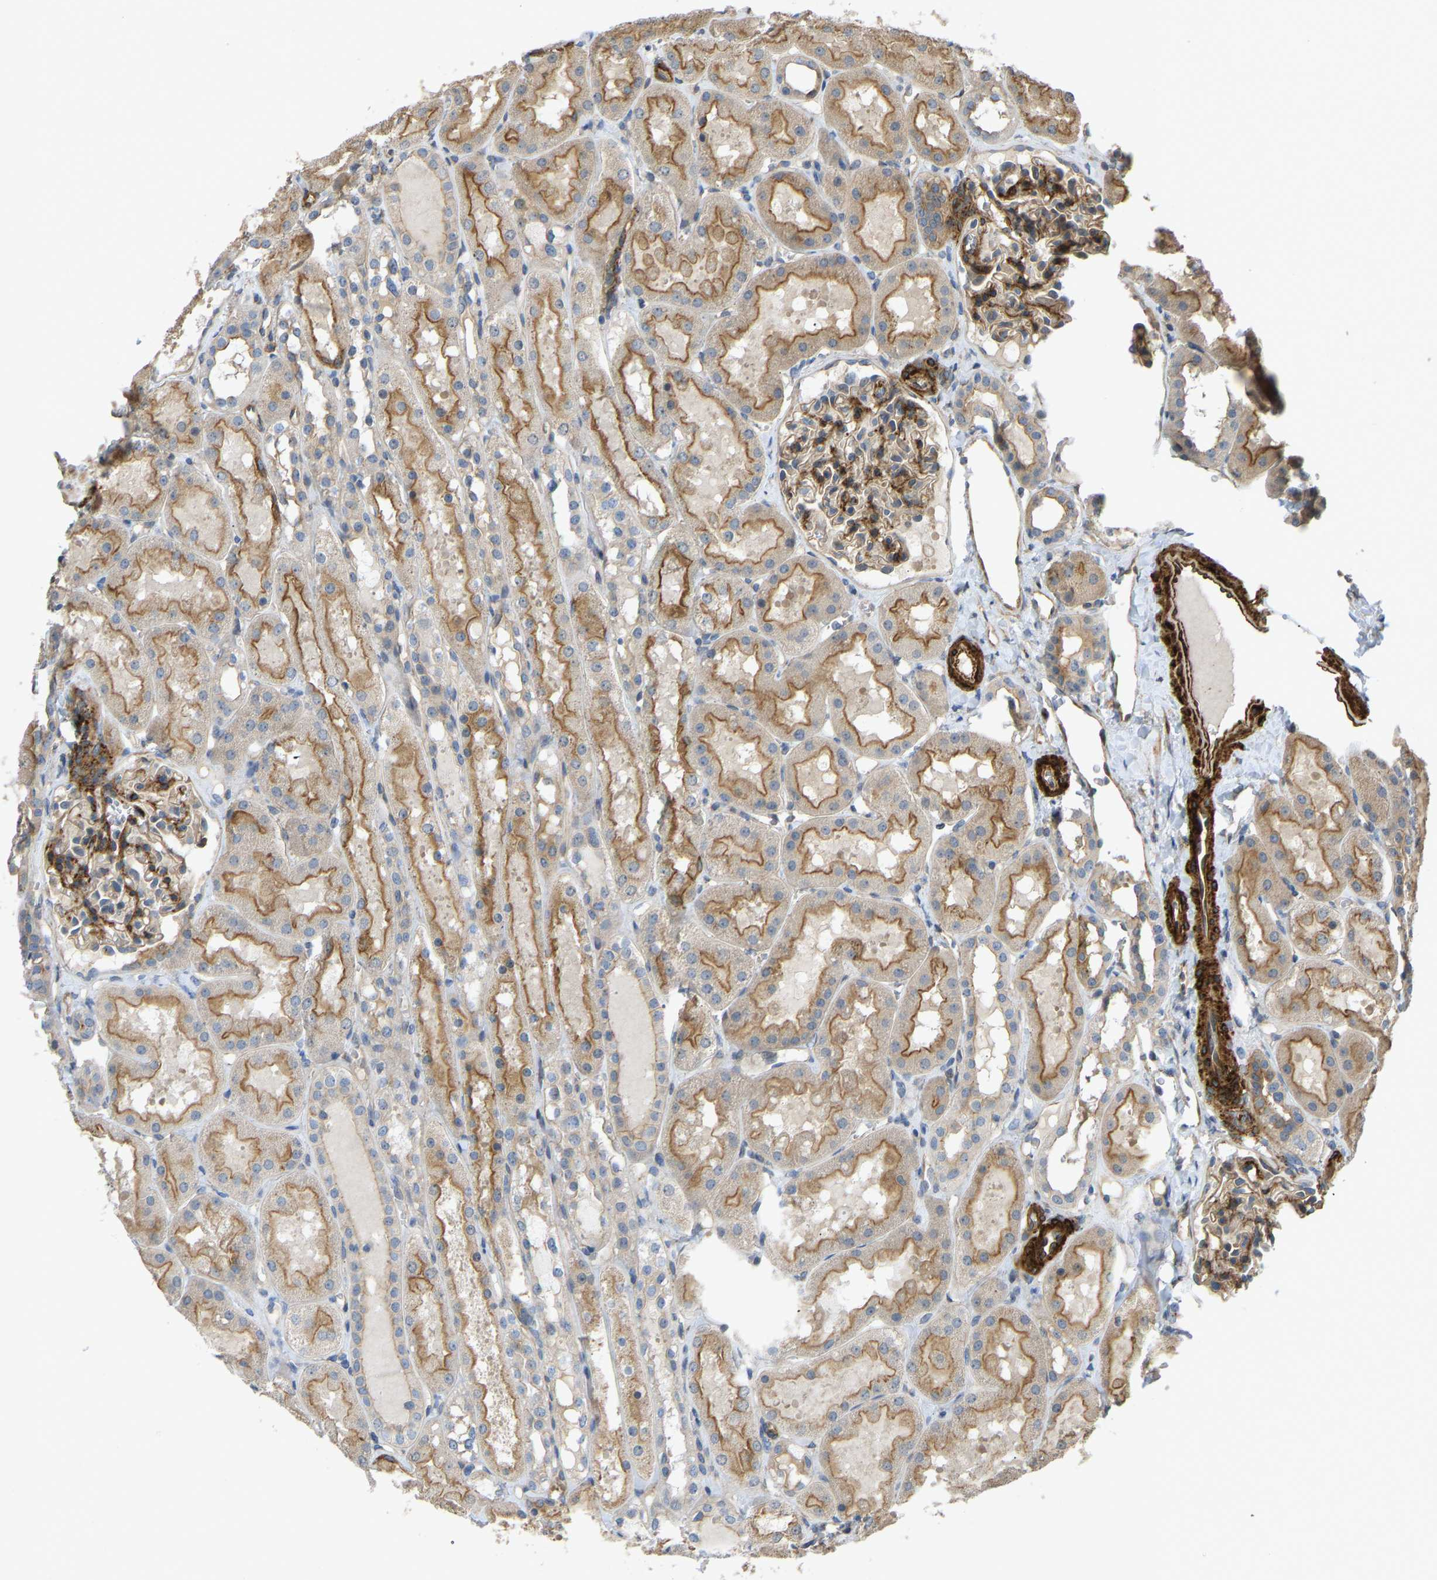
{"staining": {"intensity": "moderate", "quantity": ">75%", "location": "cytoplasmic/membranous"}, "tissue": "kidney", "cell_type": "Cells in glomeruli", "image_type": "normal", "snomed": [{"axis": "morphology", "description": "Normal tissue, NOS"}, {"axis": "topography", "description": "Kidney"}, {"axis": "topography", "description": "Urinary bladder"}], "caption": "Immunohistochemical staining of benign human kidney shows medium levels of moderate cytoplasmic/membranous staining in approximately >75% of cells in glomeruli.", "gene": "KIAA1671", "patient": {"sex": "male", "age": 16}}